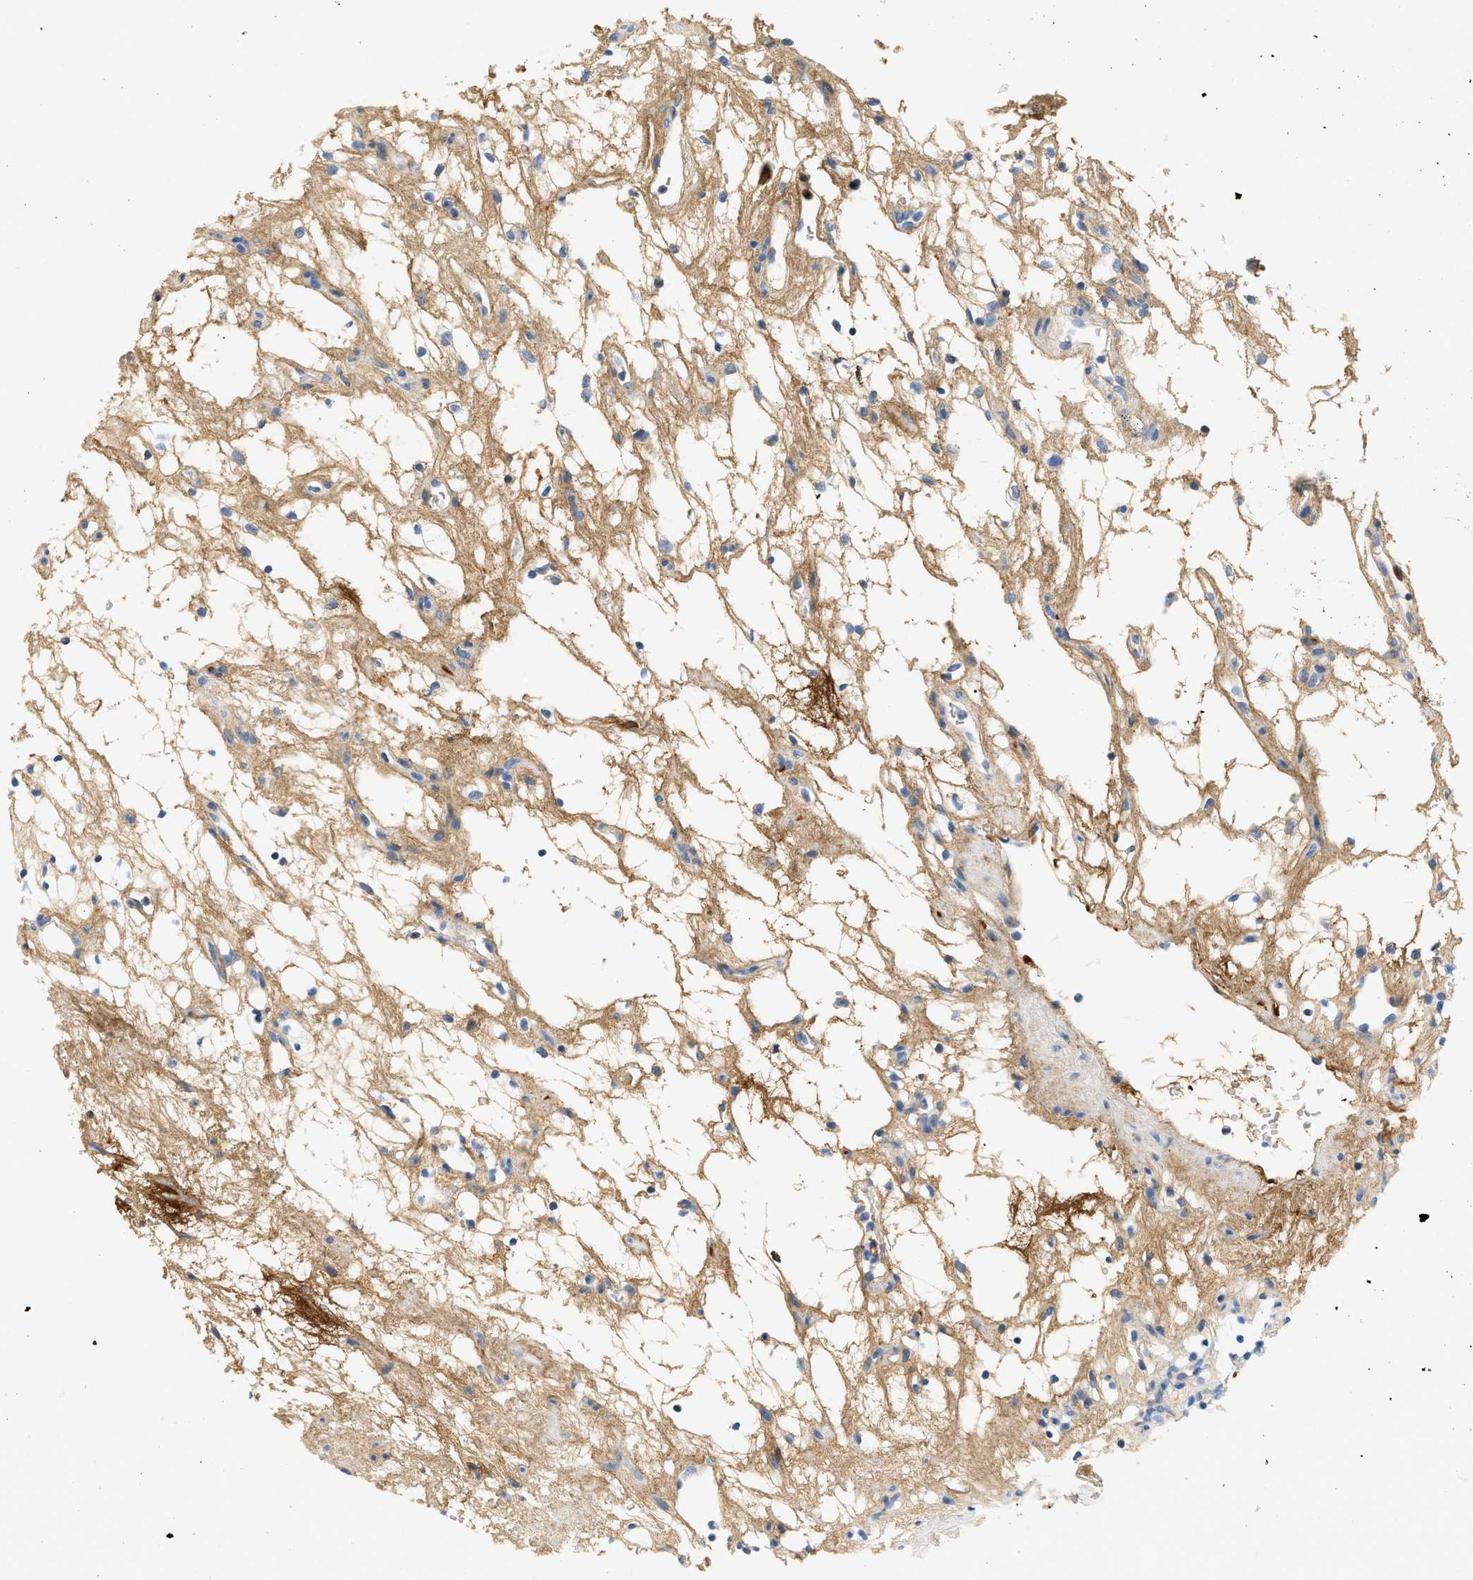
{"staining": {"intensity": "moderate", "quantity": "25%-75%", "location": "cytoplasmic/membranous"}, "tissue": "renal cancer", "cell_type": "Tumor cells", "image_type": "cancer", "snomed": [{"axis": "morphology", "description": "Adenocarcinoma, NOS"}, {"axis": "topography", "description": "Kidney"}], "caption": "DAB (3,3'-diaminobenzidine) immunohistochemical staining of human renal adenocarcinoma displays moderate cytoplasmic/membranous protein positivity in about 25%-75% of tumor cells.", "gene": "CFH", "patient": {"sex": "female", "age": 60}}